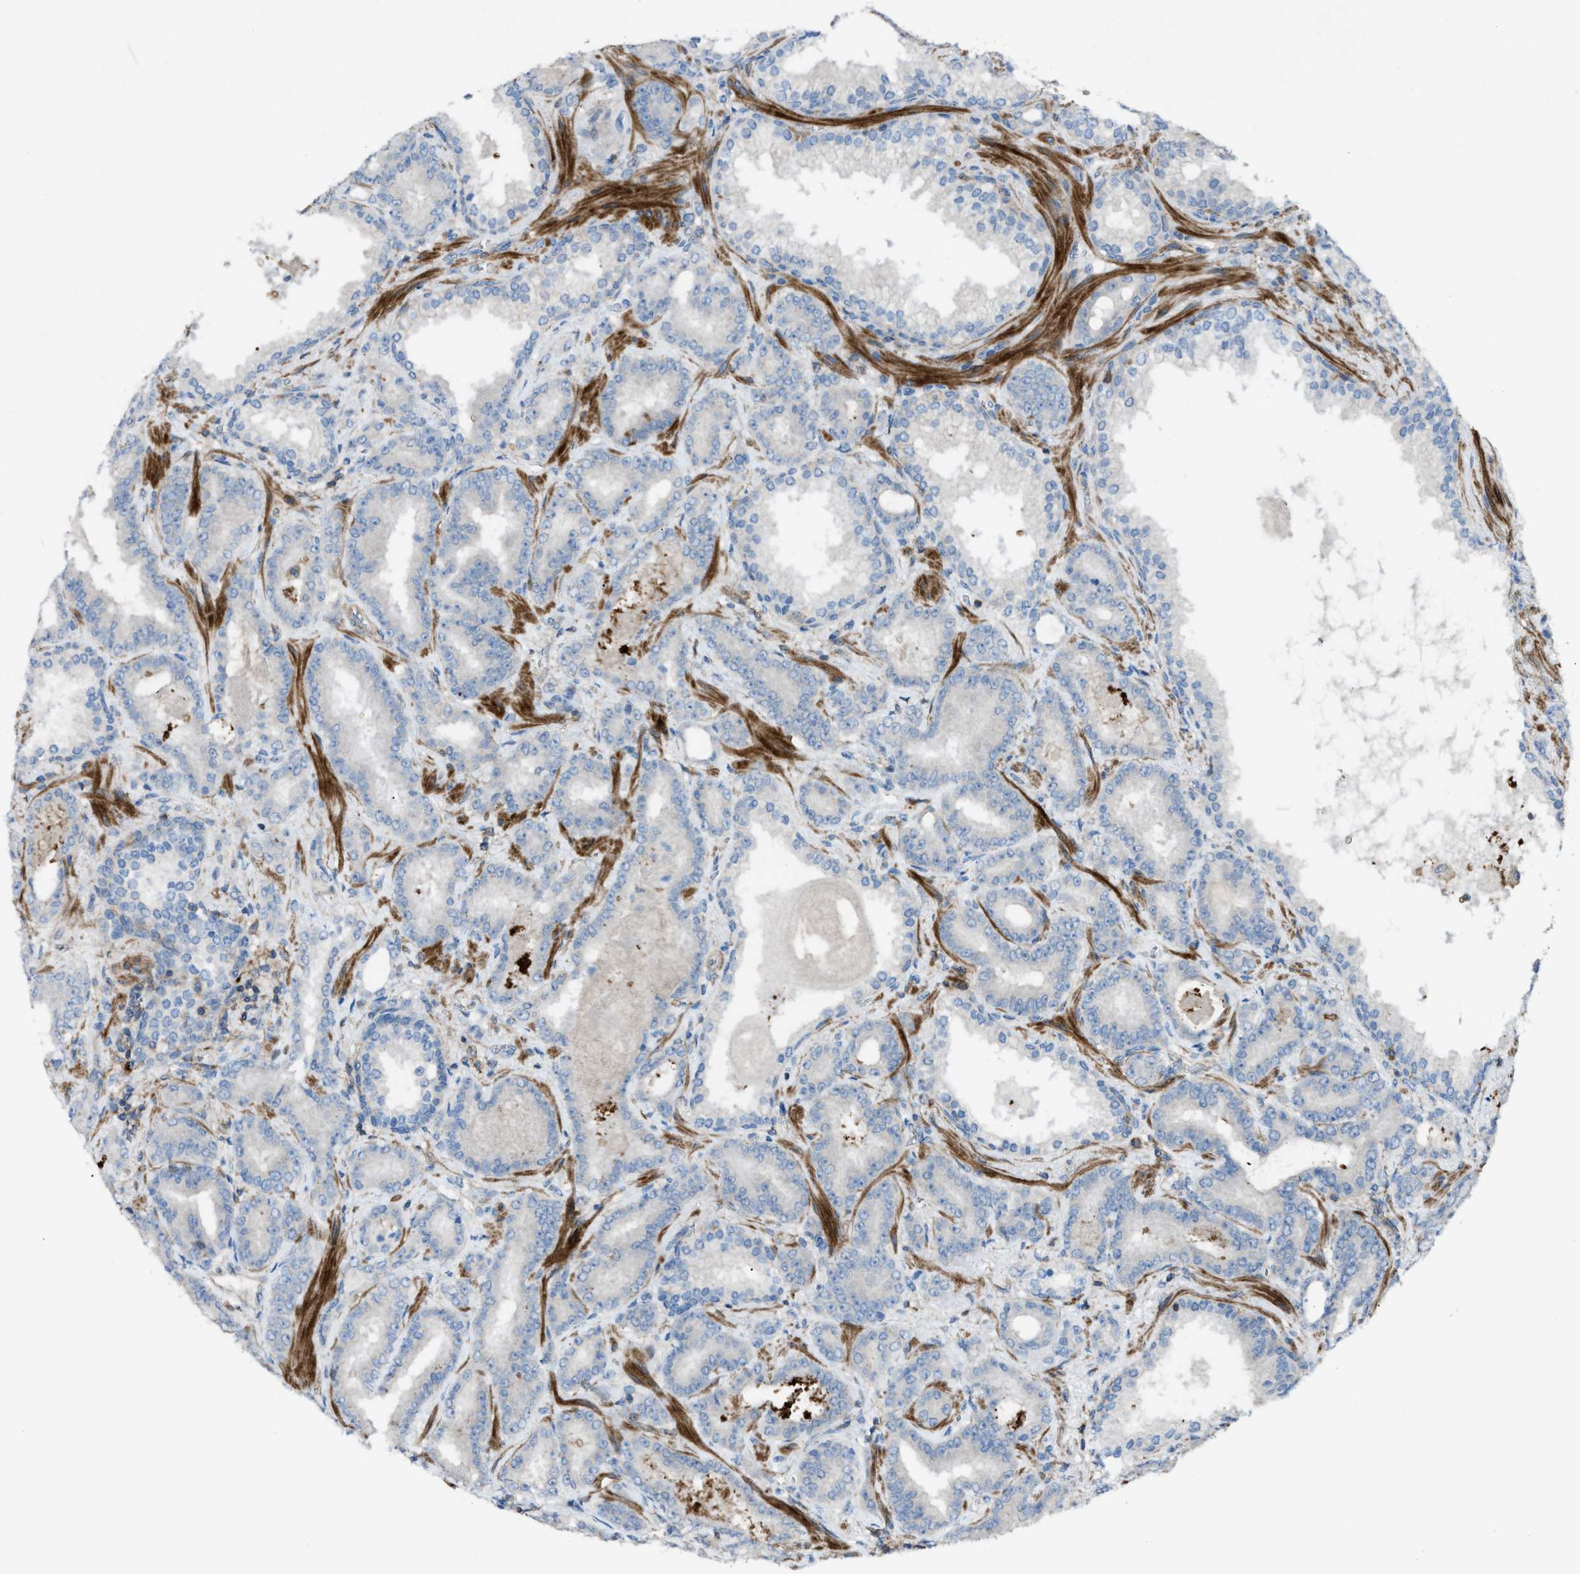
{"staining": {"intensity": "negative", "quantity": "none", "location": "none"}, "tissue": "prostate cancer", "cell_type": "Tumor cells", "image_type": "cancer", "snomed": [{"axis": "morphology", "description": "Adenocarcinoma, Low grade"}, {"axis": "topography", "description": "Prostate"}], "caption": "This is an immunohistochemistry (IHC) image of human adenocarcinoma (low-grade) (prostate). There is no positivity in tumor cells.", "gene": "NCK2", "patient": {"sex": "male", "age": 60}}